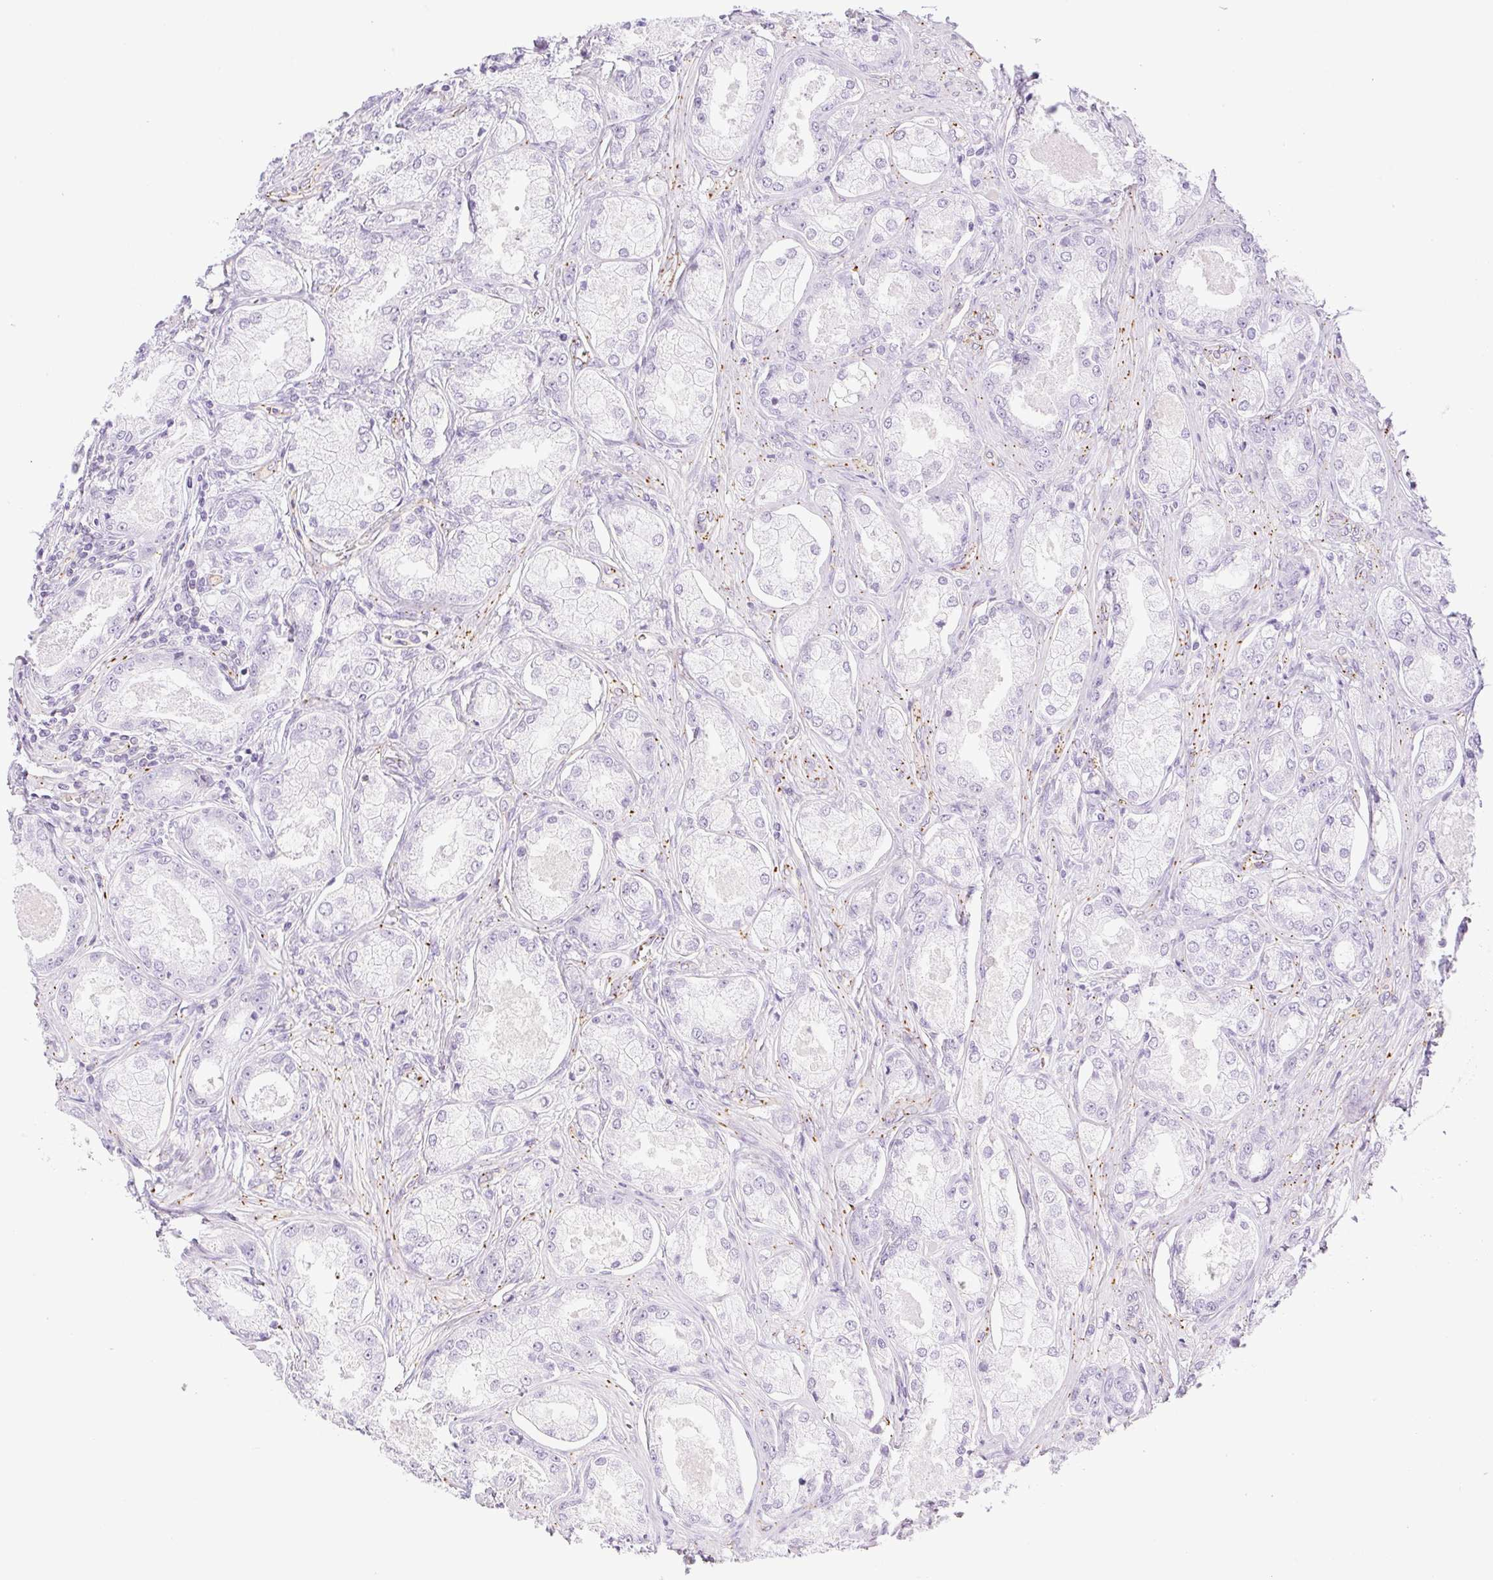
{"staining": {"intensity": "negative", "quantity": "none", "location": "none"}, "tissue": "prostate cancer", "cell_type": "Tumor cells", "image_type": "cancer", "snomed": [{"axis": "morphology", "description": "Adenocarcinoma, Low grade"}, {"axis": "topography", "description": "Prostate"}], "caption": "High power microscopy histopathology image of an immunohistochemistry micrograph of adenocarcinoma (low-grade) (prostate), revealing no significant positivity in tumor cells.", "gene": "EHD3", "patient": {"sex": "male", "age": 68}}